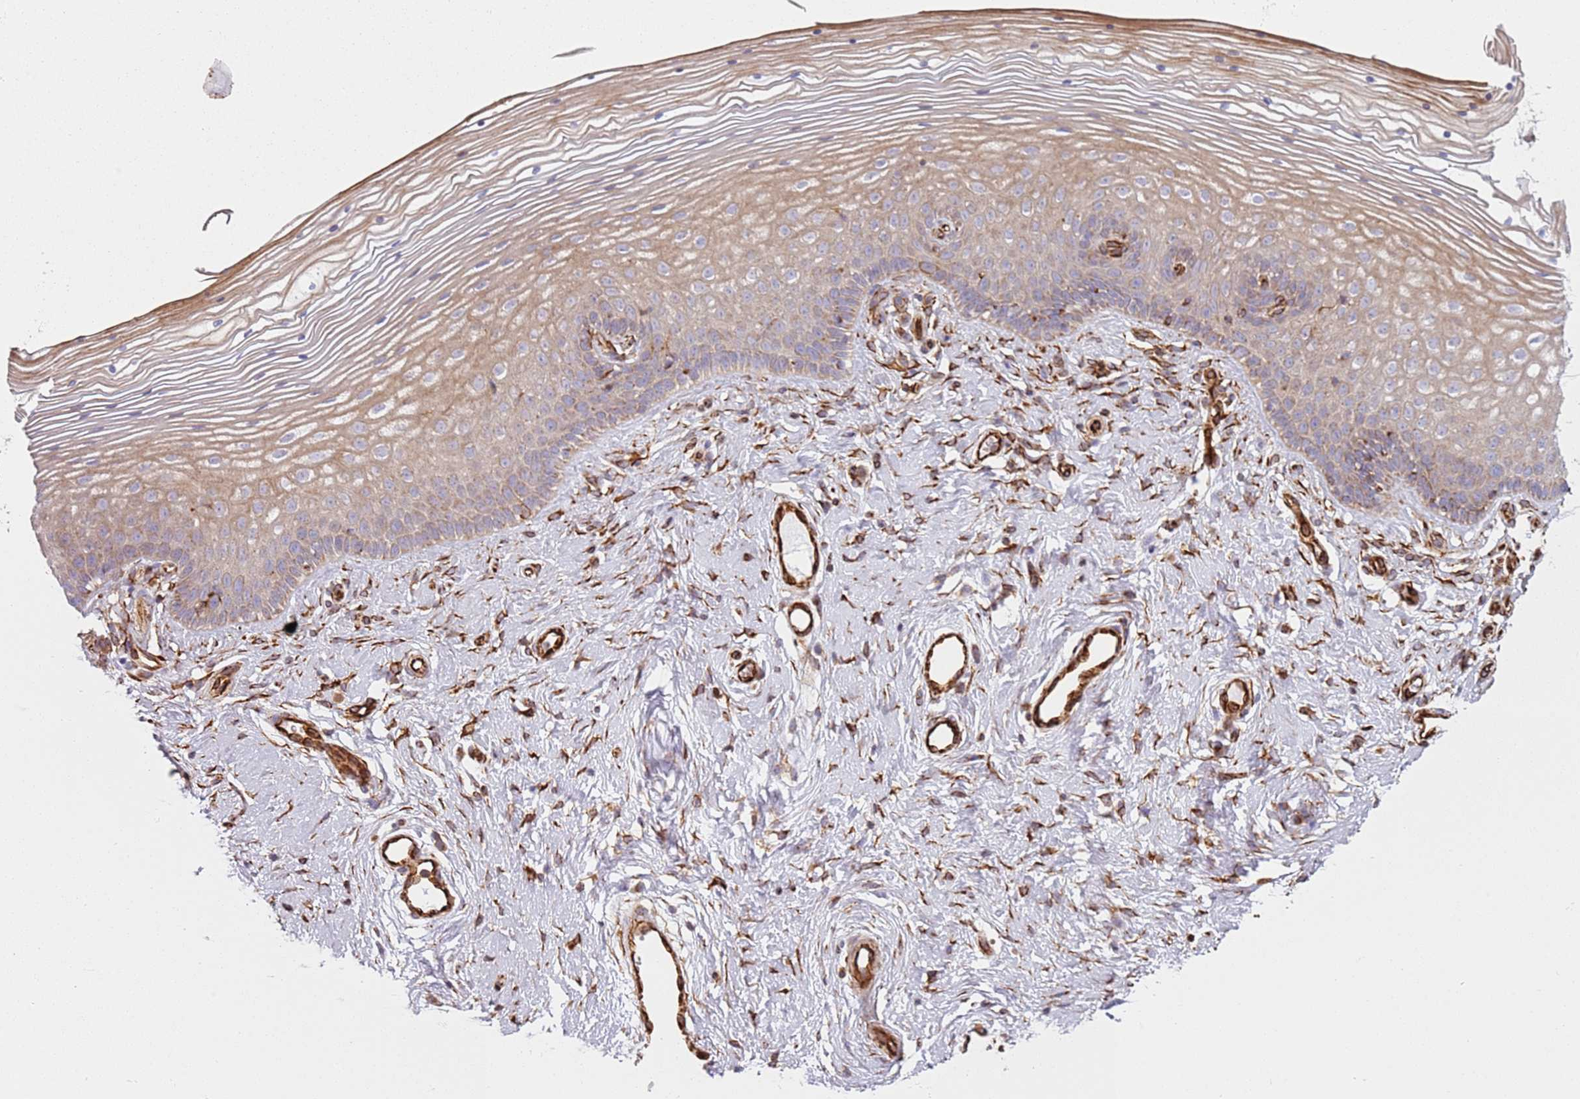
{"staining": {"intensity": "moderate", "quantity": ">75%", "location": "cytoplasmic/membranous"}, "tissue": "vagina", "cell_type": "Squamous epithelial cells", "image_type": "normal", "snomed": [{"axis": "morphology", "description": "Normal tissue, NOS"}, {"axis": "topography", "description": "Vagina"}], "caption": "IHC (DAB (3,3'-diaminobenzidine)) staining of normal human vagina exhibits moderate cytoplasmic/membranous protein positivity in approximately >75% of squamous epithelial cells.", "gene": "SNAPIN", "patient": {"sex": "female", "age": 46}}